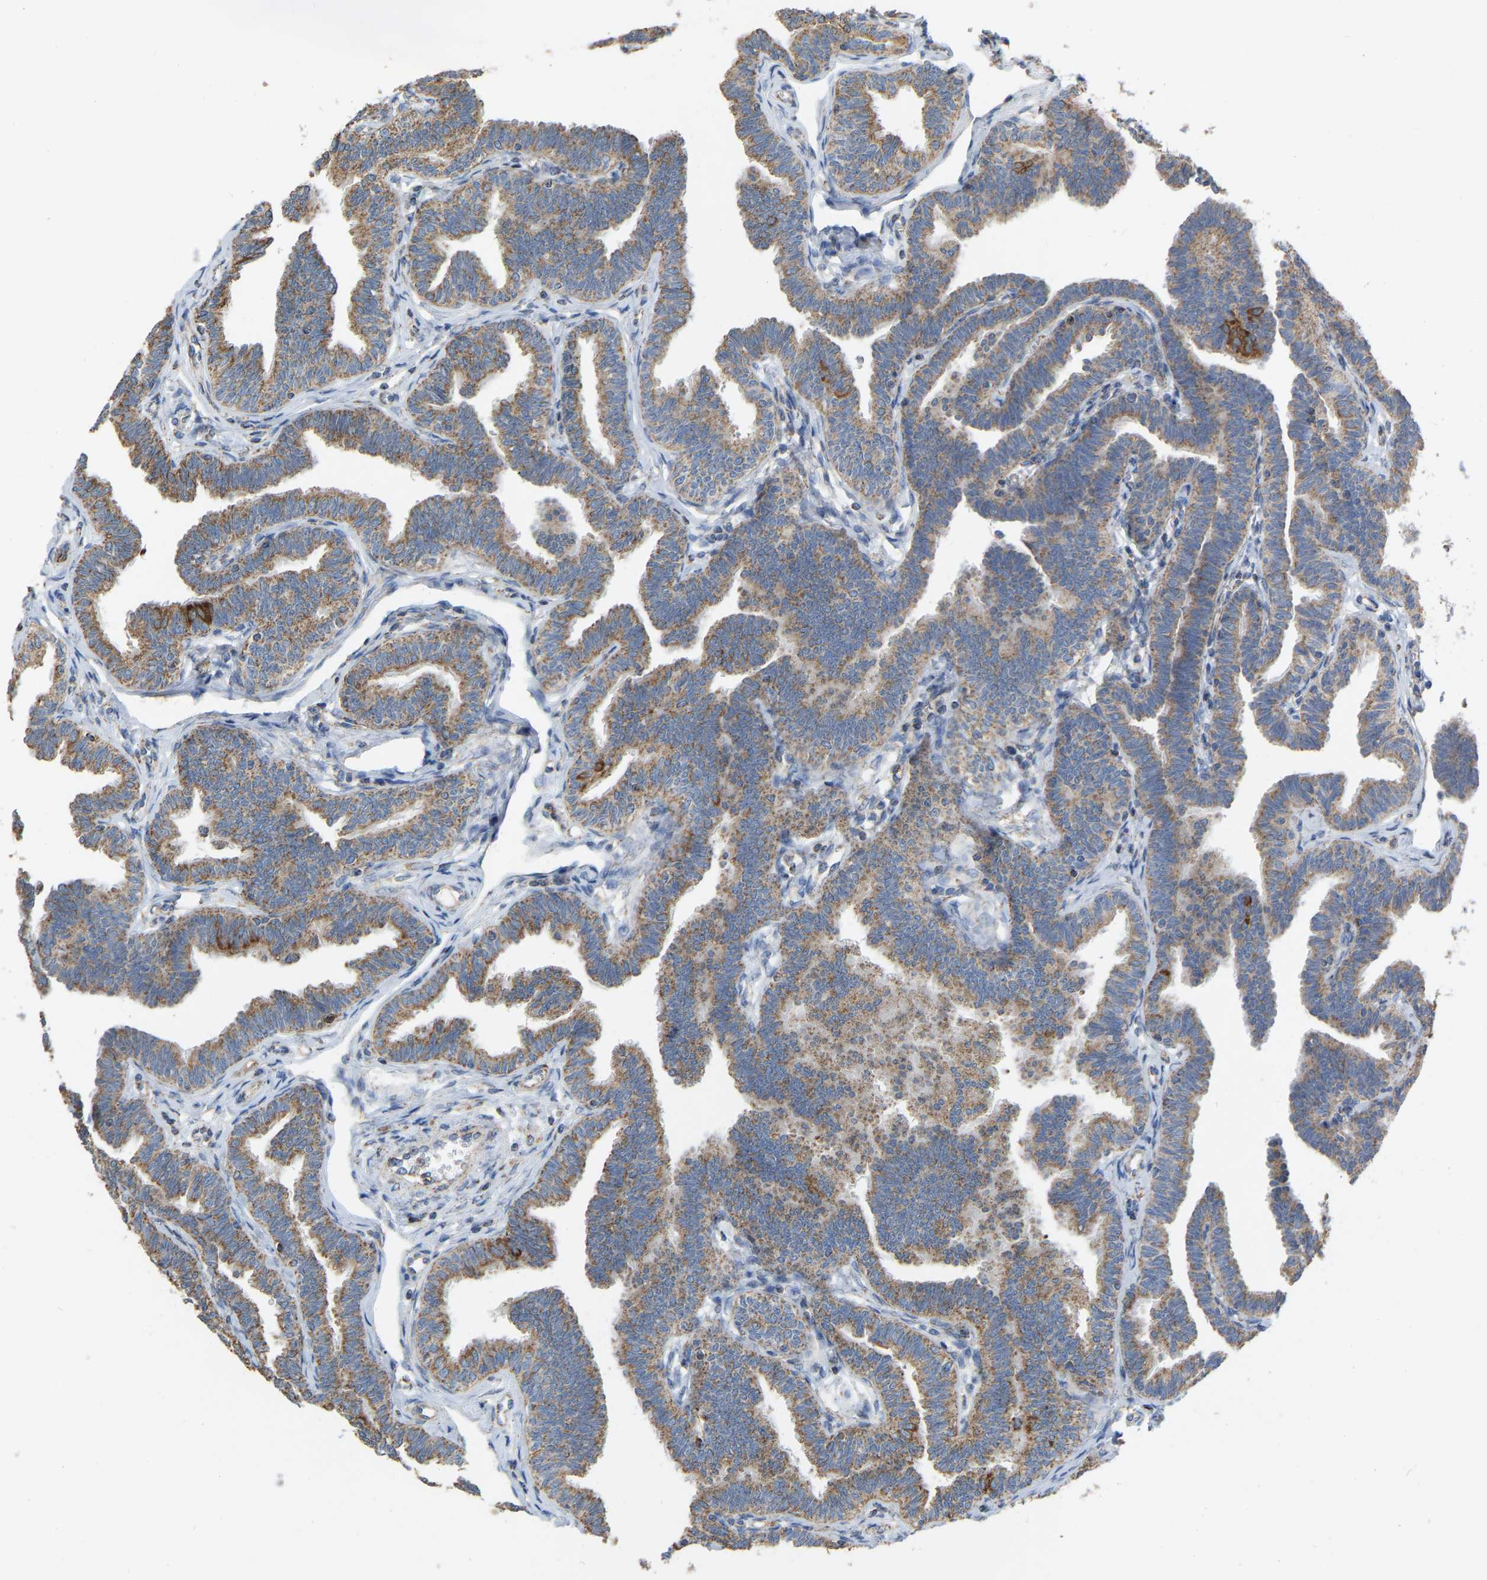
{"staining": {"intensity": "weak", "quantity": ">75%", "location": "cytoplasmic/membranous"}, "tissue": "fallopian tube", "cell_type": "Glandular cells", "image_type": "normal", "snomed": [{"axis": "morphology", "description": "Normal tissue, NOS"}, {"axis": "topography", "description": "Fallopian tube"}, {"axis": "topography", "description": "Ovary"}], "caption": "Immunohistochemistry (DAB (3,3'-diaminobenzidine)) staining of unremarkable fallopian tube reveals weak cytoplasmic/membranous protein positivity in approximately >75% of glandular cells.", "gene": "CBLB", "patient": {"sex": "female", "age": 23}}